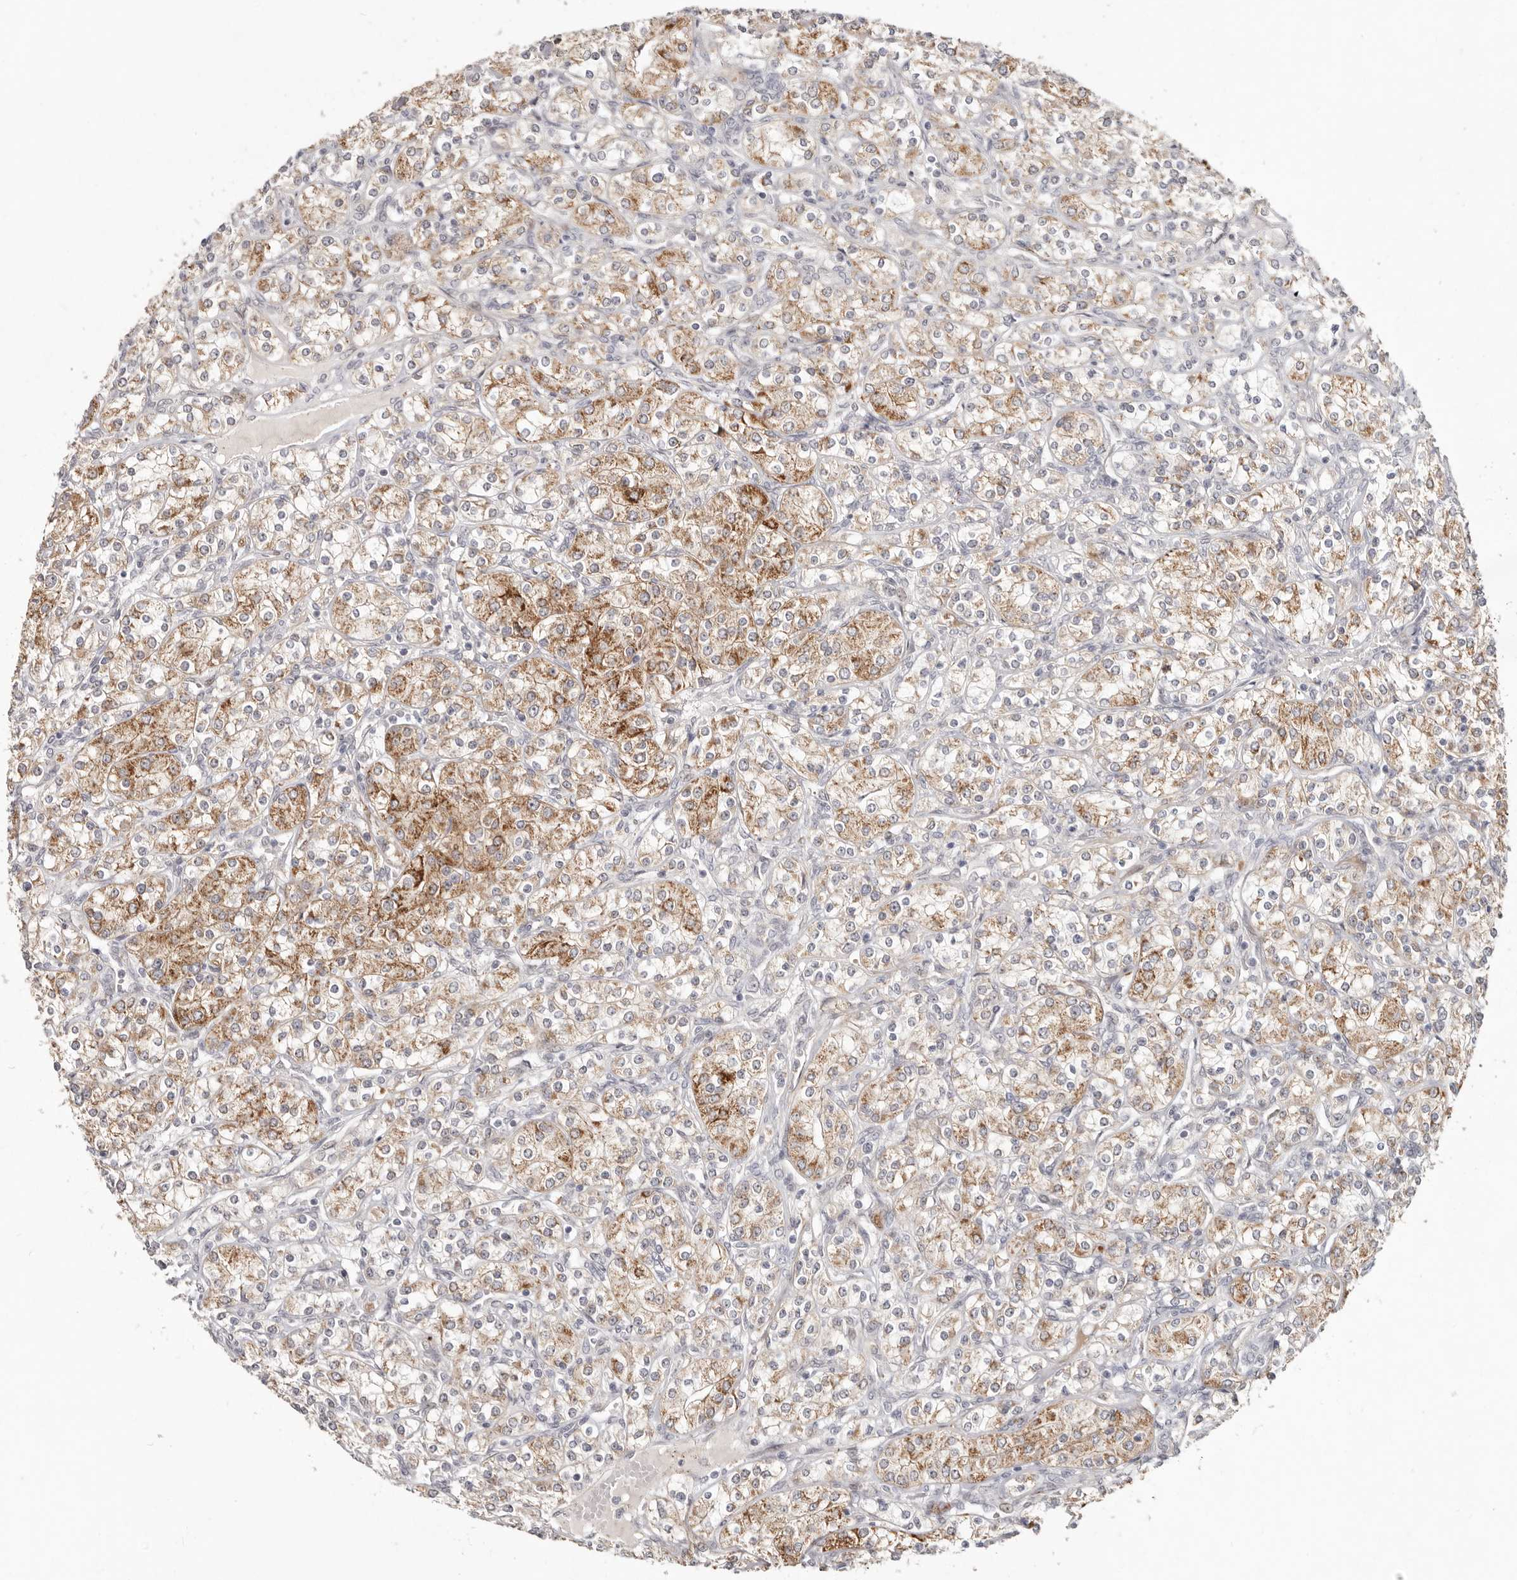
{"staining": {"intensity": "moderate", "quantity": ">75%", "location": "cytoplasmic/membranous"}, "tissue": "renal cancer", "cell_type": "Tumor cells", "image_type": "cancer", "snomed": [{"axis": "morphology", "description": "Adenocarcinoma, NOS"}, {"axis": "topography", "description": "Kidney"}], "caption": "There is medium levels of moderate cytoplasmic/membranous positivity in tumor cells of renal cancer, as demonstrated by immunohistochemical staining (brown color).", "gene": "SZT2", "patient": {"sex": "male", "age": 77}}